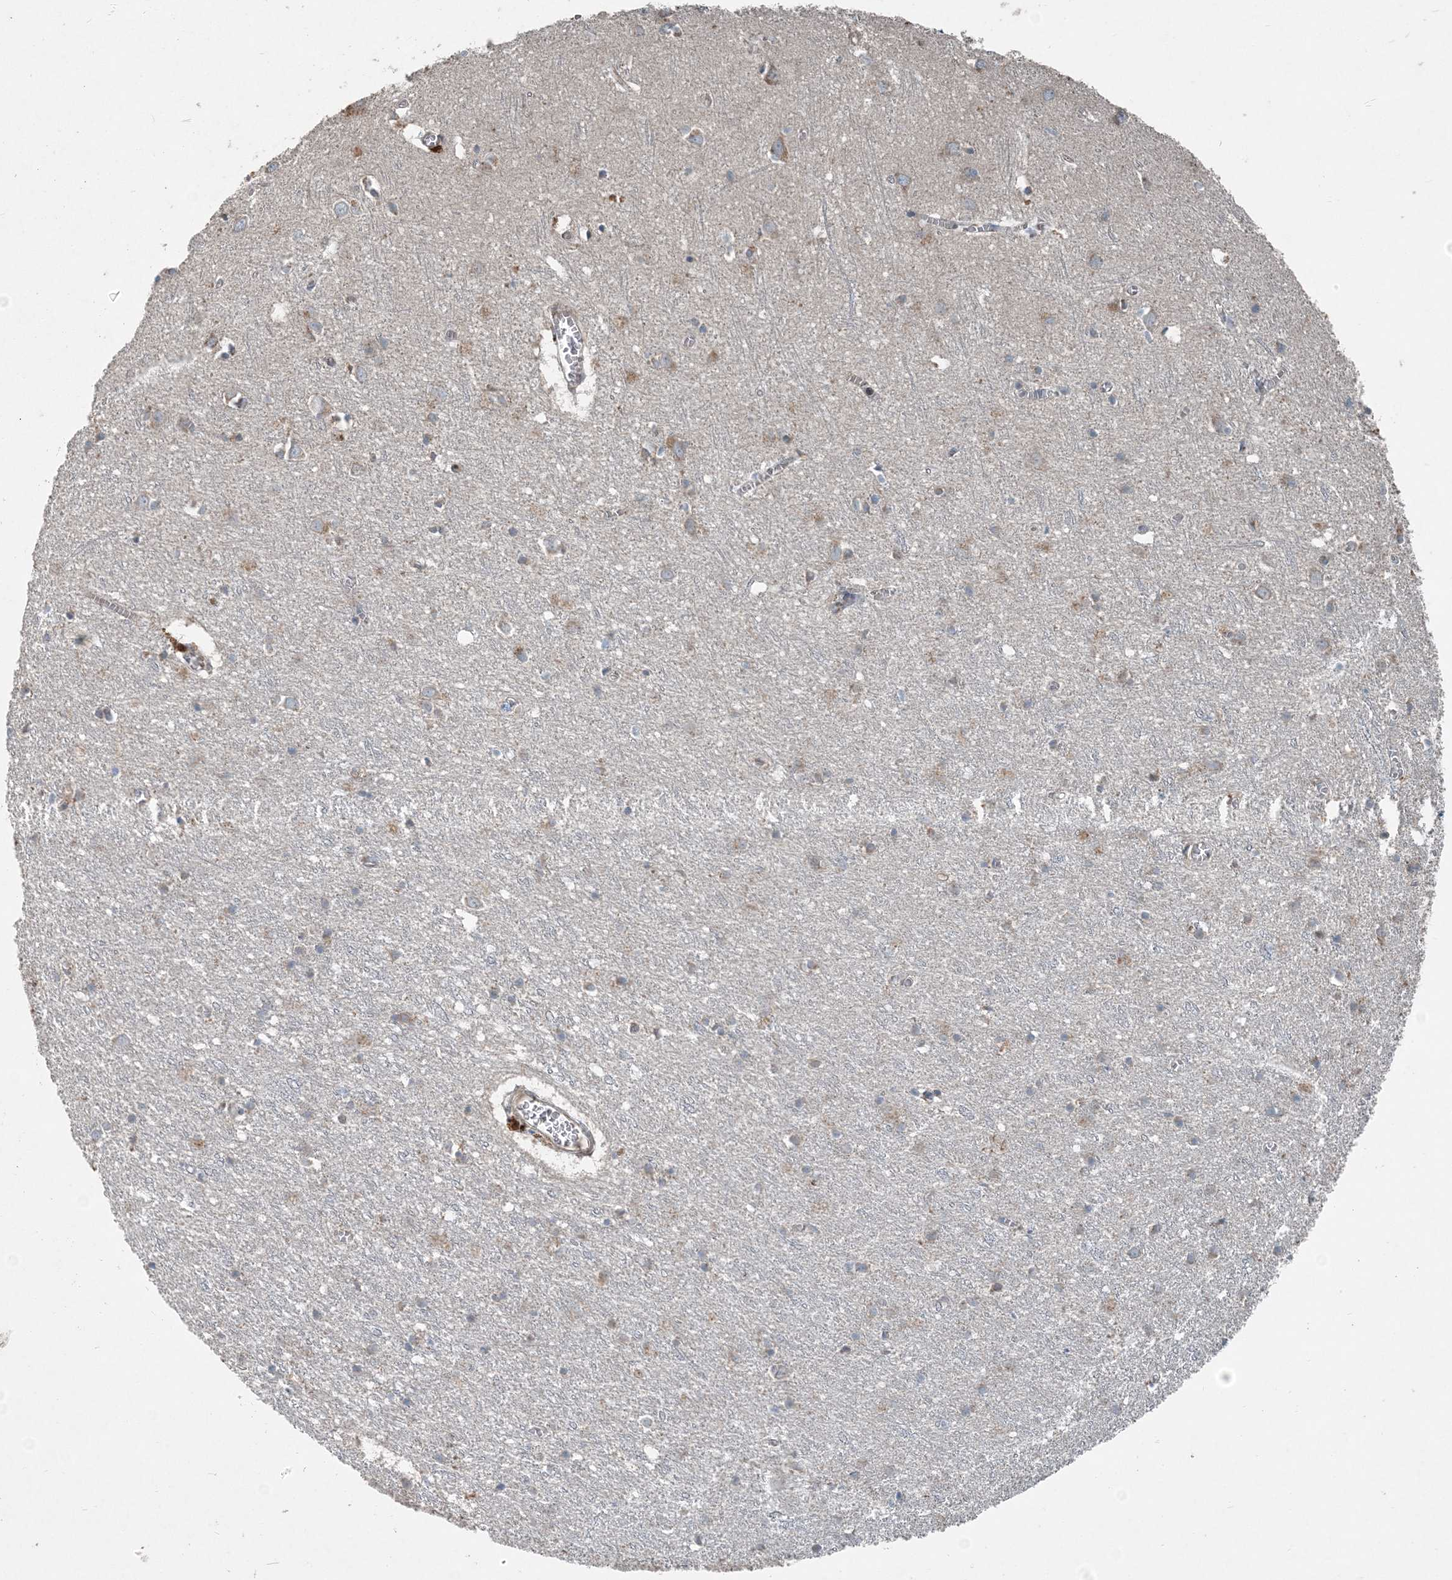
{"staining": {"intensity": "moderate", "quantity": "25%-75%", "location": "cytoplasmic/membranous"}, "tissue": "cerebral cortex", "cell_type": "Endothelial cells", "image_type": "normal", "snomed": [{"axis": "morphology", "description": "Normal tissue, NOS"}, {"axis": "topography", "description": "Cerebral cortex"}], "caption": "Cerebral cortex stained with immunohistochemistry (IHC) shows moderate cytoplasmic/membranous positivity in approximately 25%-75% of endothelial cells.", "gene": "INTU", "patient": {"sex": "female", "age": 64}}